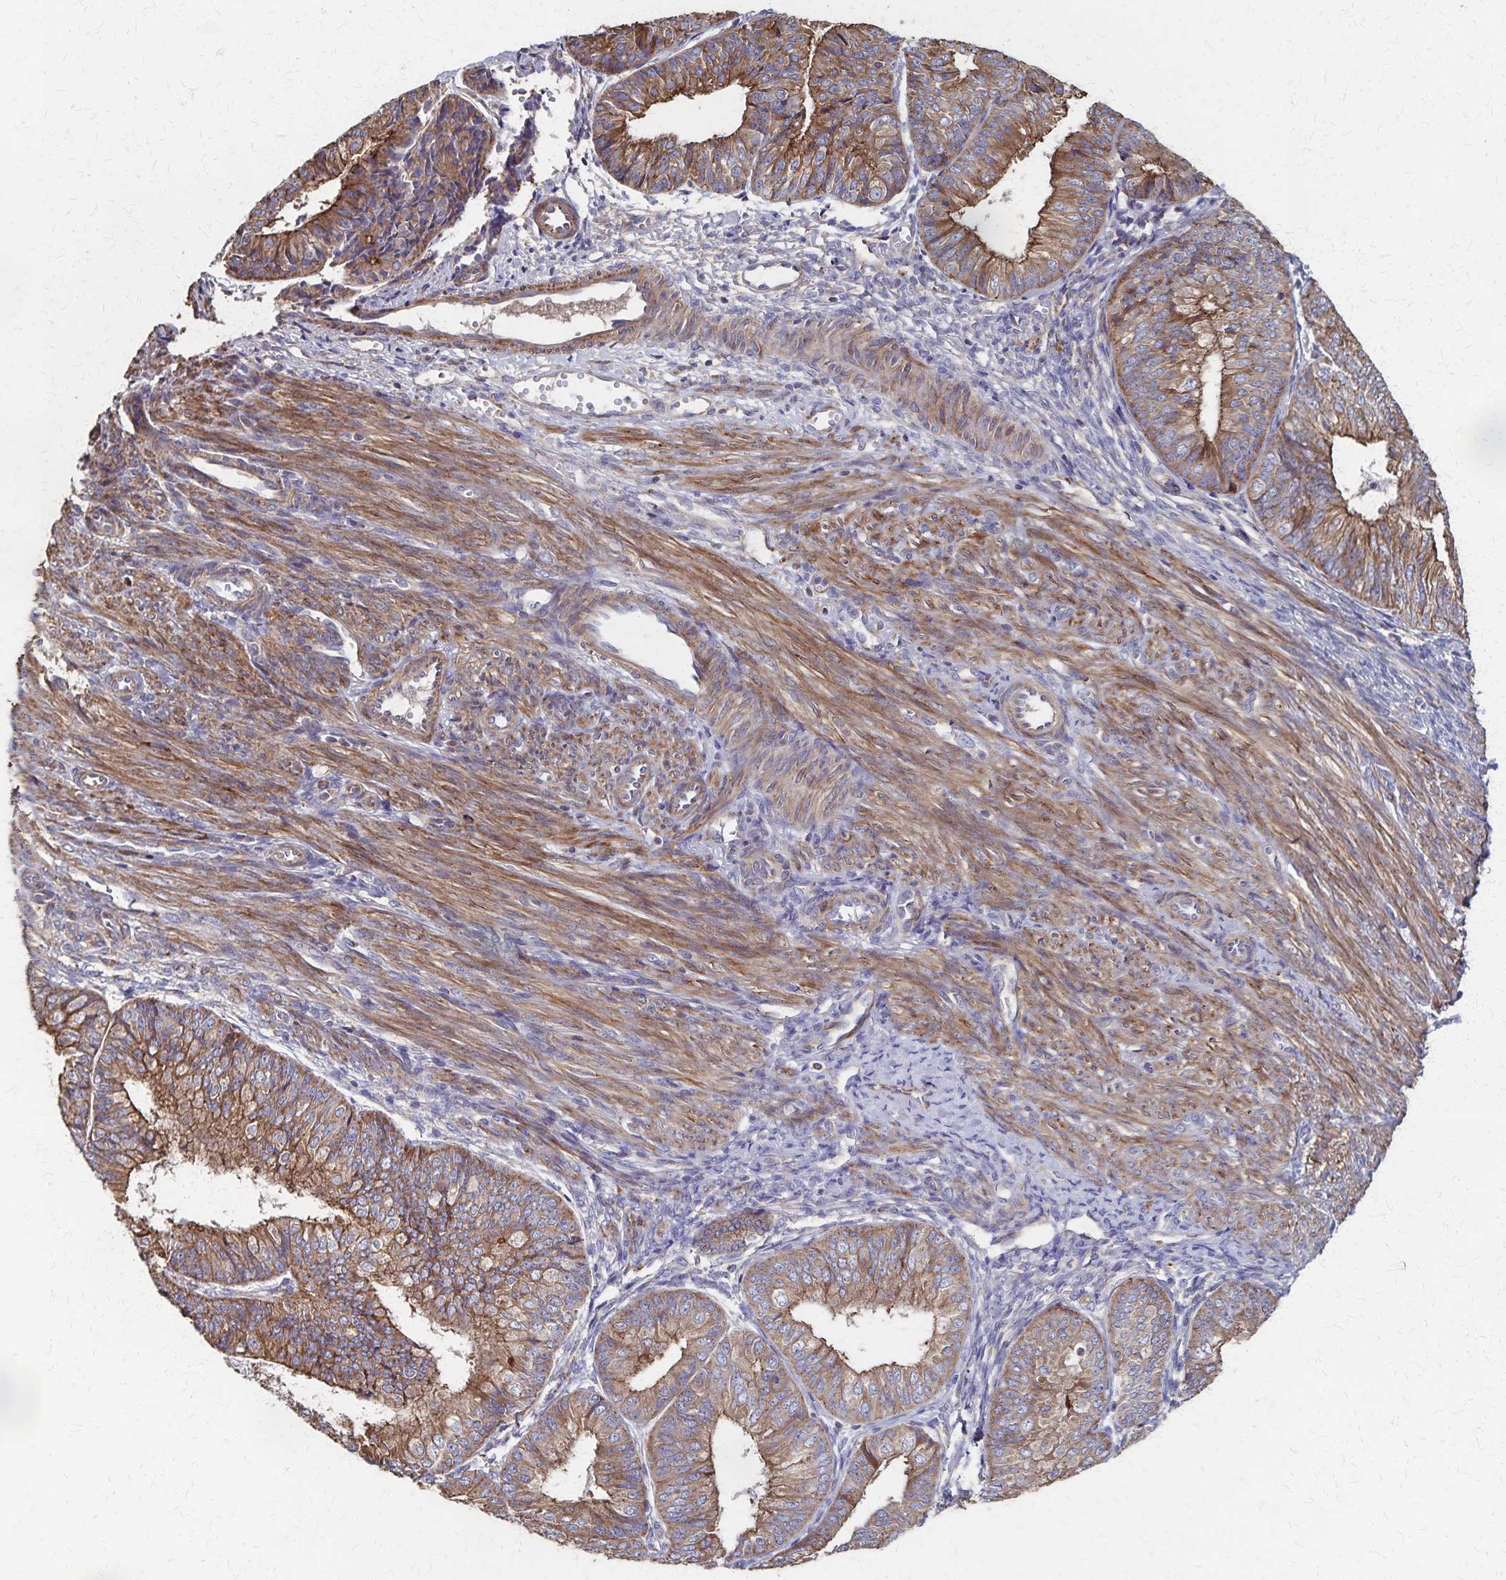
{"staining": {"intensity": "moderate", "quantity": ">75%", "location": "cytoplasmic/membranous"}, "tissue": "endometrial cancer", "cell_type": "Tumor cells", "image_type": "cancer", "snomed": [{"axis": "morphology", "description": "Adenocarcinoma, NOS"}, {"axis": "topography", "description": "Endometrium"}], "caption": "Immunohistochemistry image of human endometrial adenocarcinoma stained for a protein (brown), which shows medium levels of moderate cytoplasmic/membranous expression in approximately >75% of tumor cells.", "gene": "PGAP2", "patient": {"sex": "female", "age": 58}}